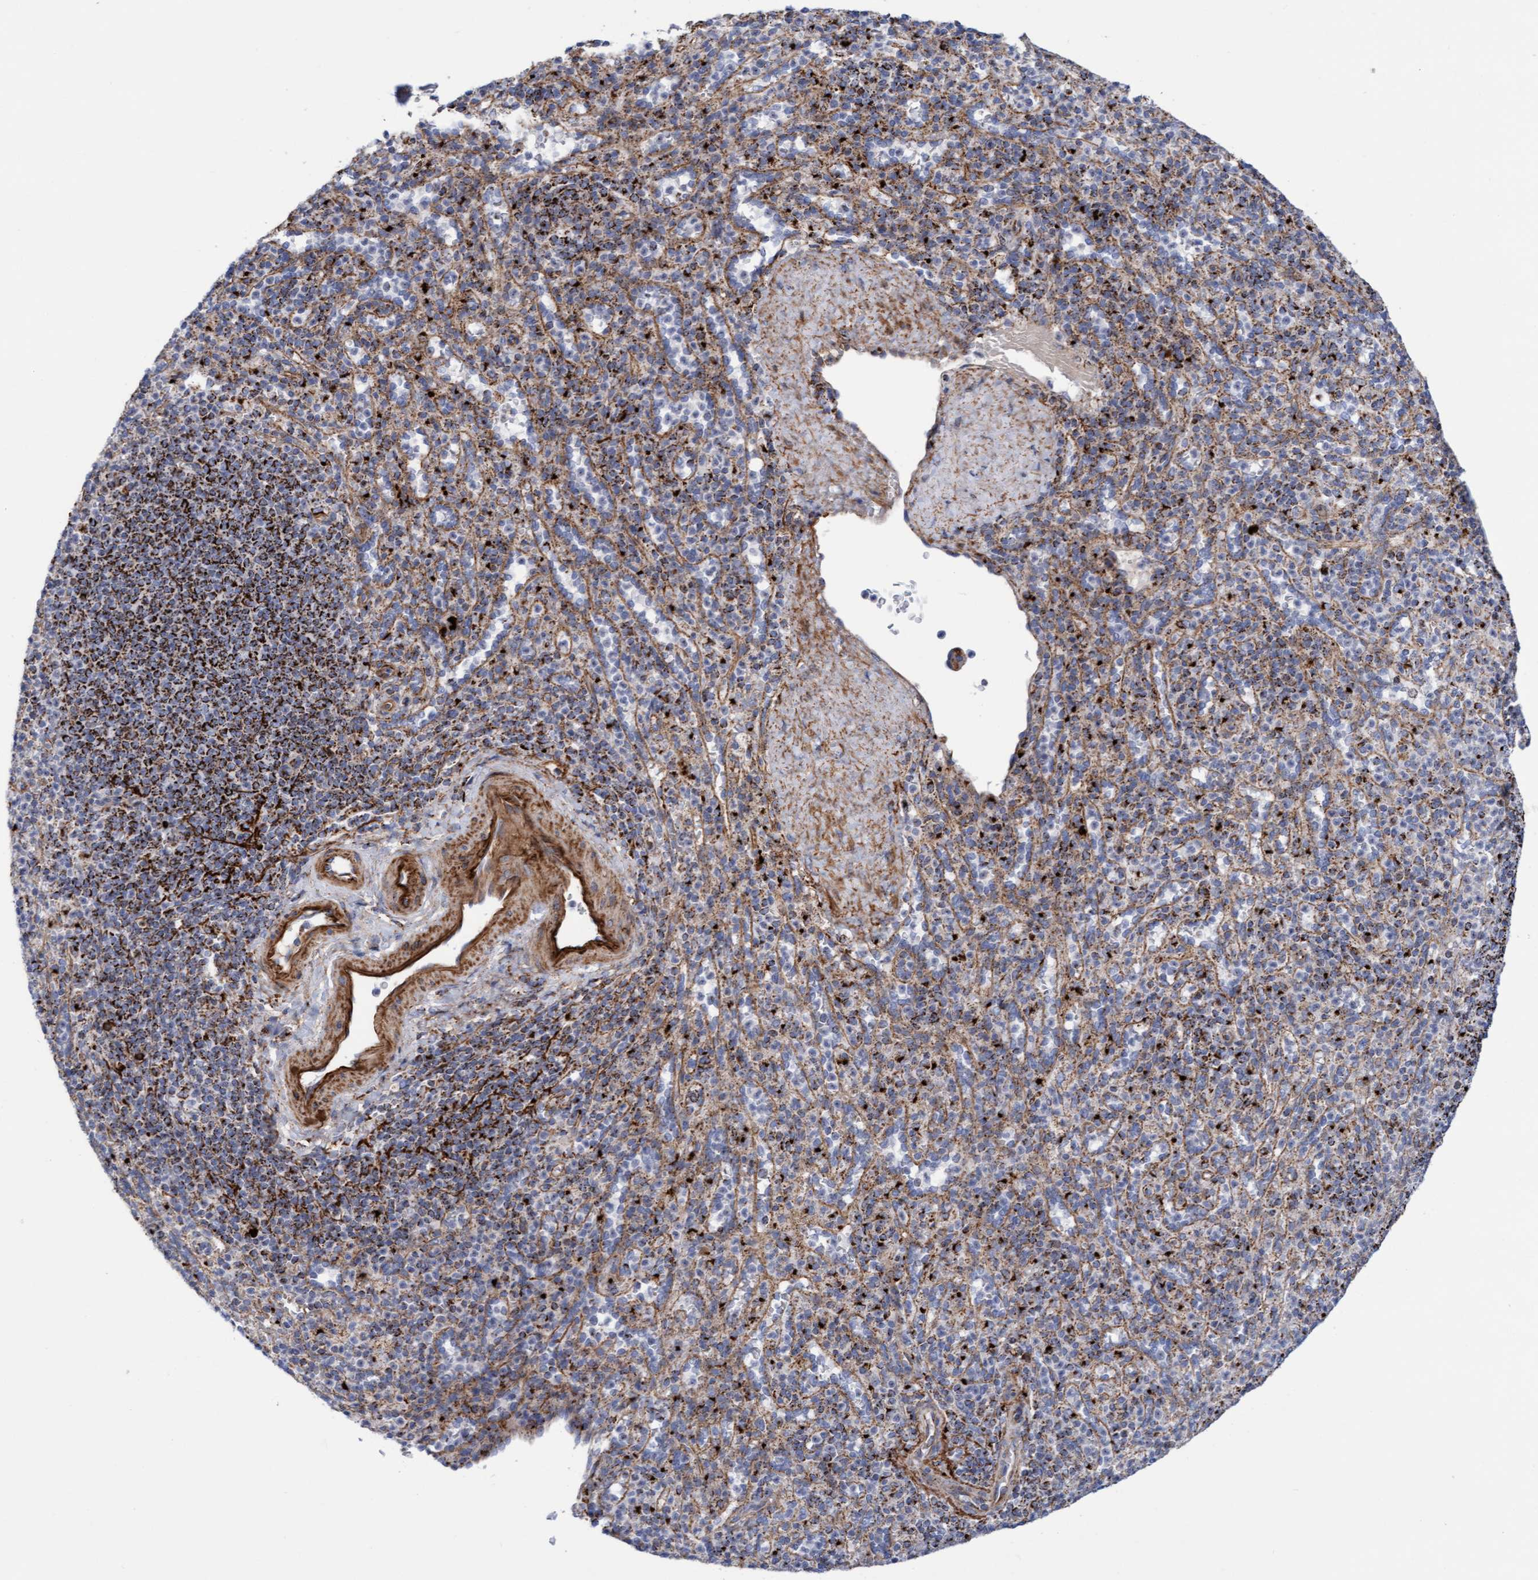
{"staining": {"intensity": "strong", "quantity": "<25%", "location": "cytoplasmic/membranous"}, "tissue": "spleen", "cell_type": "Cells in red pulp", "image_type": "normal", "snomed": [{"axis": "morphology", "description": "Normal tissue, NOS"}, {"axis": "topography", "description": "Spleen"}], "caption": "Brown immunohistochemical staining in normal human spleen demonstrates strong cytoplasmic/membranous positivity in approximately <25% of cells in red pulp.", "gene": "GGTA1", "patient": {"sex": "male", "age": 36}}